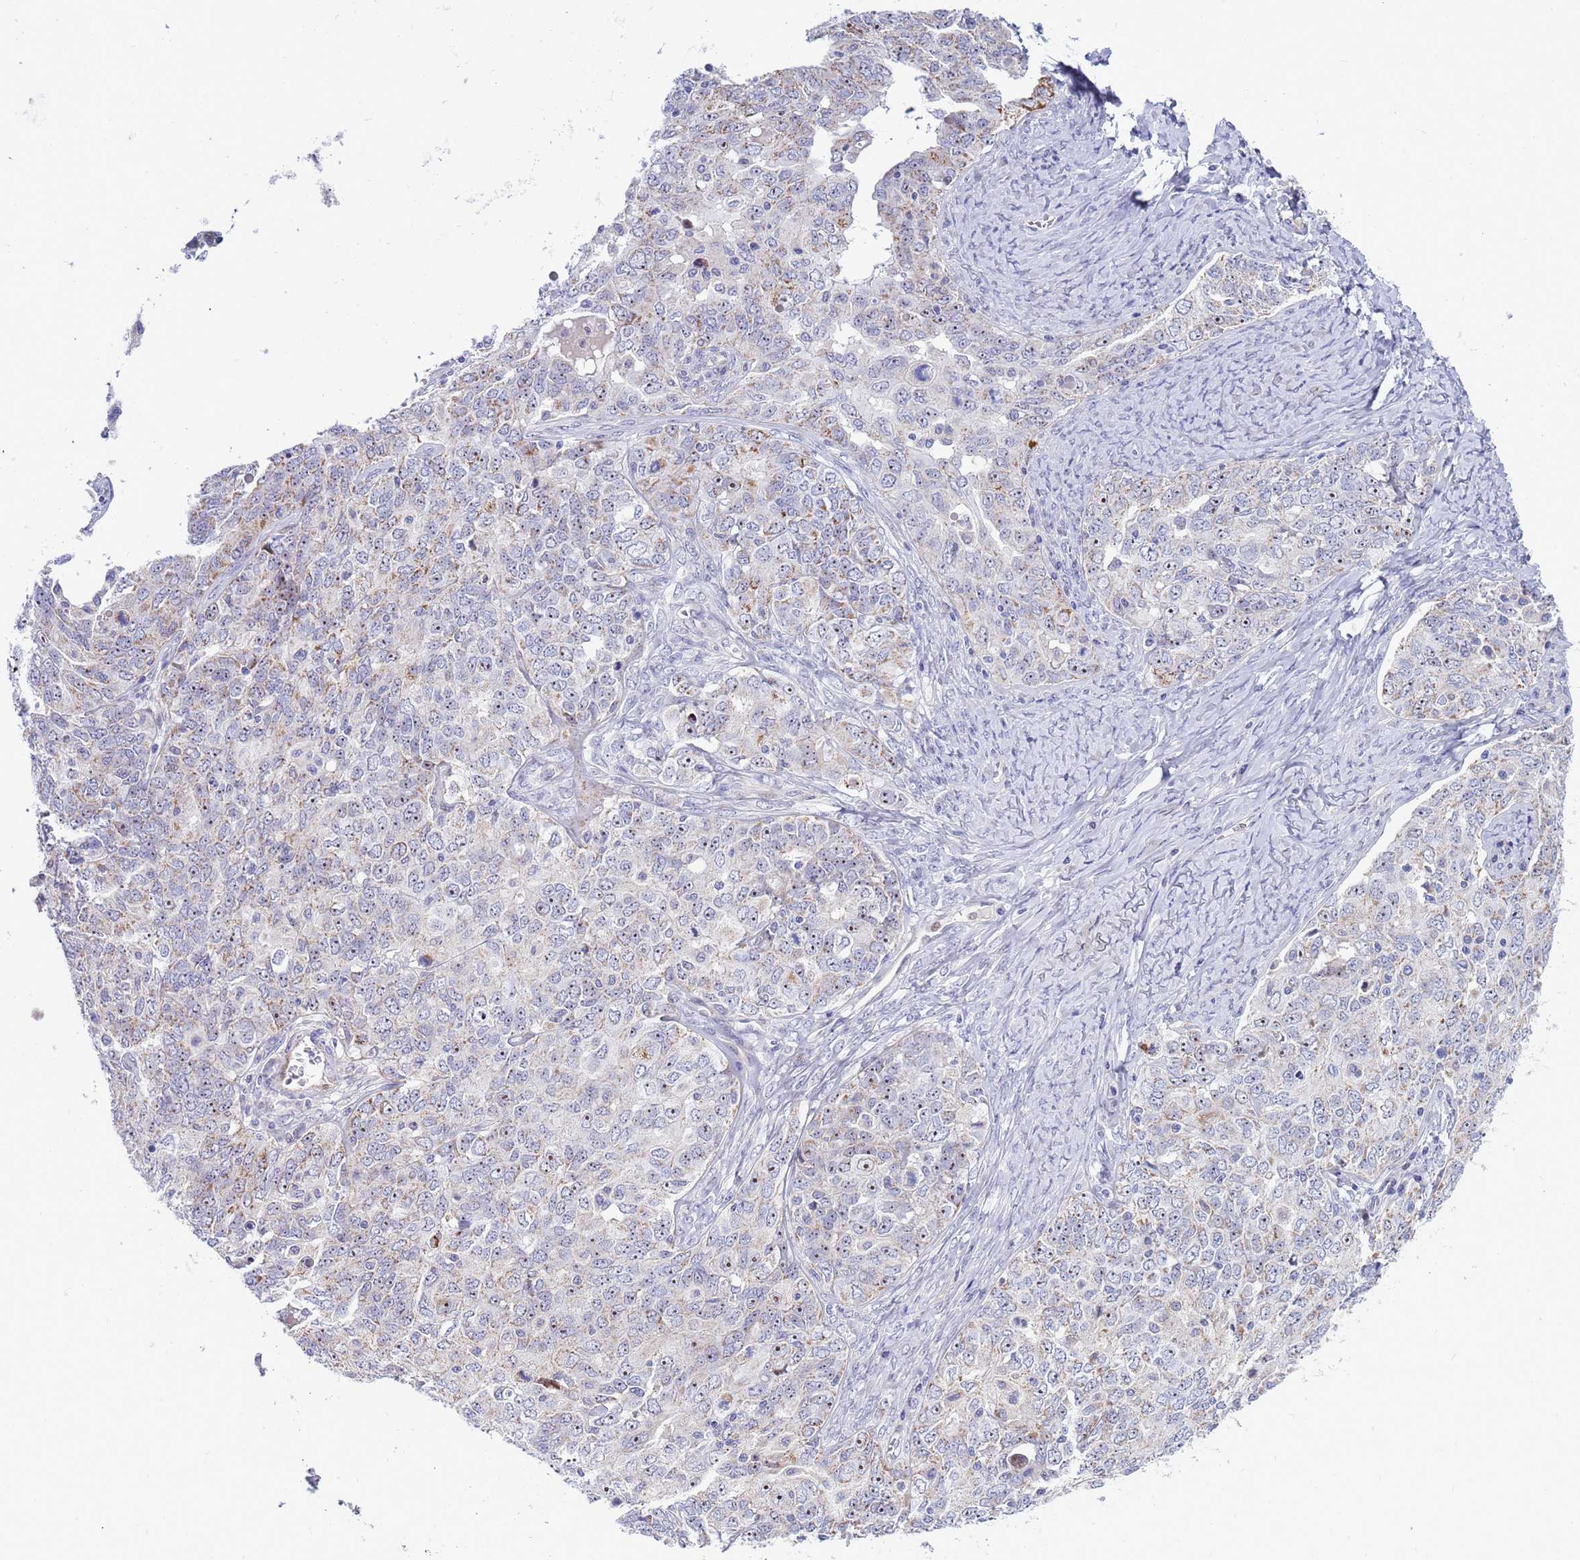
{"staining": {"intensity": "weak", "quantity": "25%-75%", "location": "nuclear"}, "tissue": "ovarian cancer", "cell_type": "Tumor cells", "image_type": "cancer", "snomed": [{"axis": "morphology", "description": "Carcinoma, endometroid"}, {"axis": "topography", "description": "Ovary"}], "caption": "Tumor cells exhibit weak nuclear positivity in approximately 25%-75% of cells in endometroid carcinoma (ovarian). (brown staining indicates protein expression, while blue staining denotes nuclei).", "gene": "LRATD1", "patient": {"sex": "female", "age": 62}}